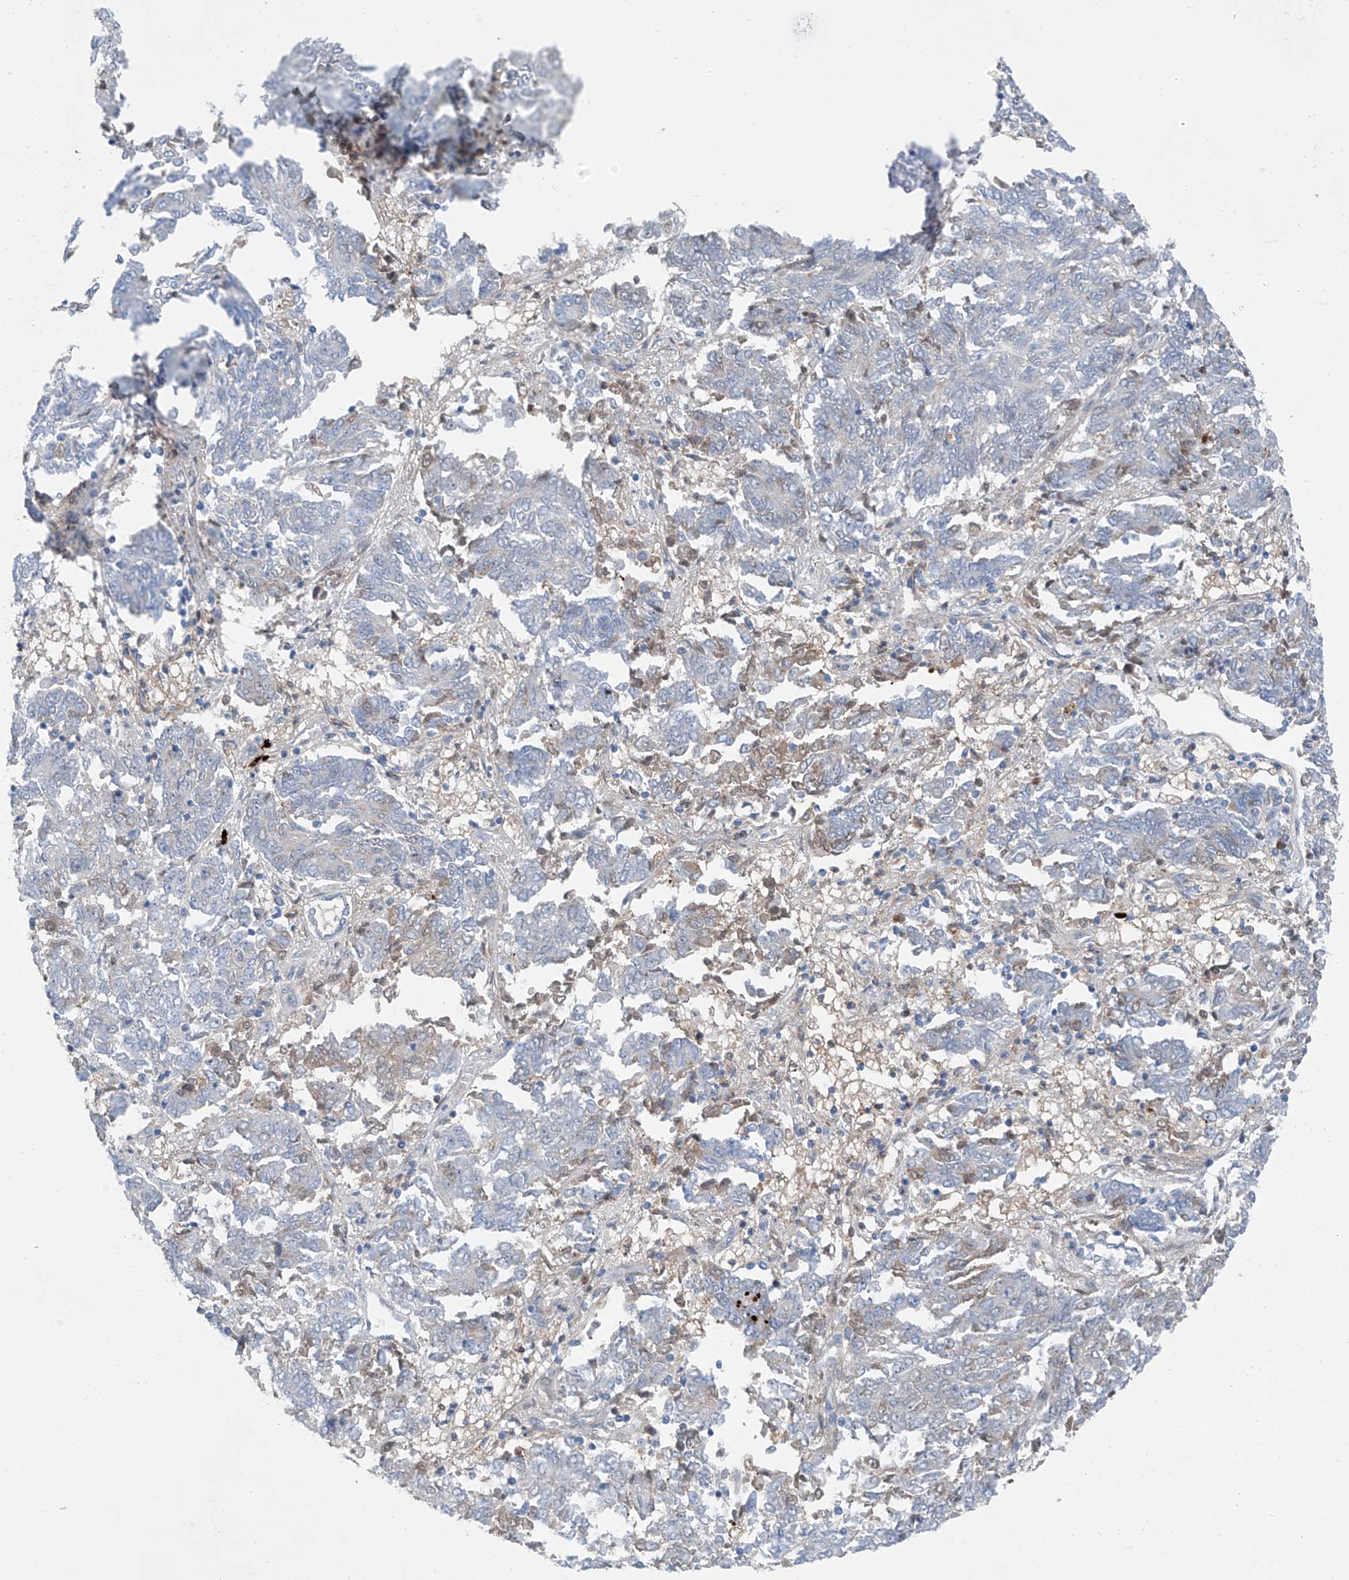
{"staining": {"intensity": "negative", "quantity": "none", "location": "none"}, "tissue": "endometrial cancer", "cell_type": "Tumor cells", "image_type": "cancer", "snomed": [{"axis": "morphology", "description": "Adenocarcinoma, NOS"}, {"axis": "topography", "description": "Endometrium"}], "caption": "Human endometrial adenocarcinoma stained for a protein using immunohistochemistry (IHC) displays no positivity in tumor cells.", "gene": "ZNF793", "patient": {"sex": "female", "age": 80}}